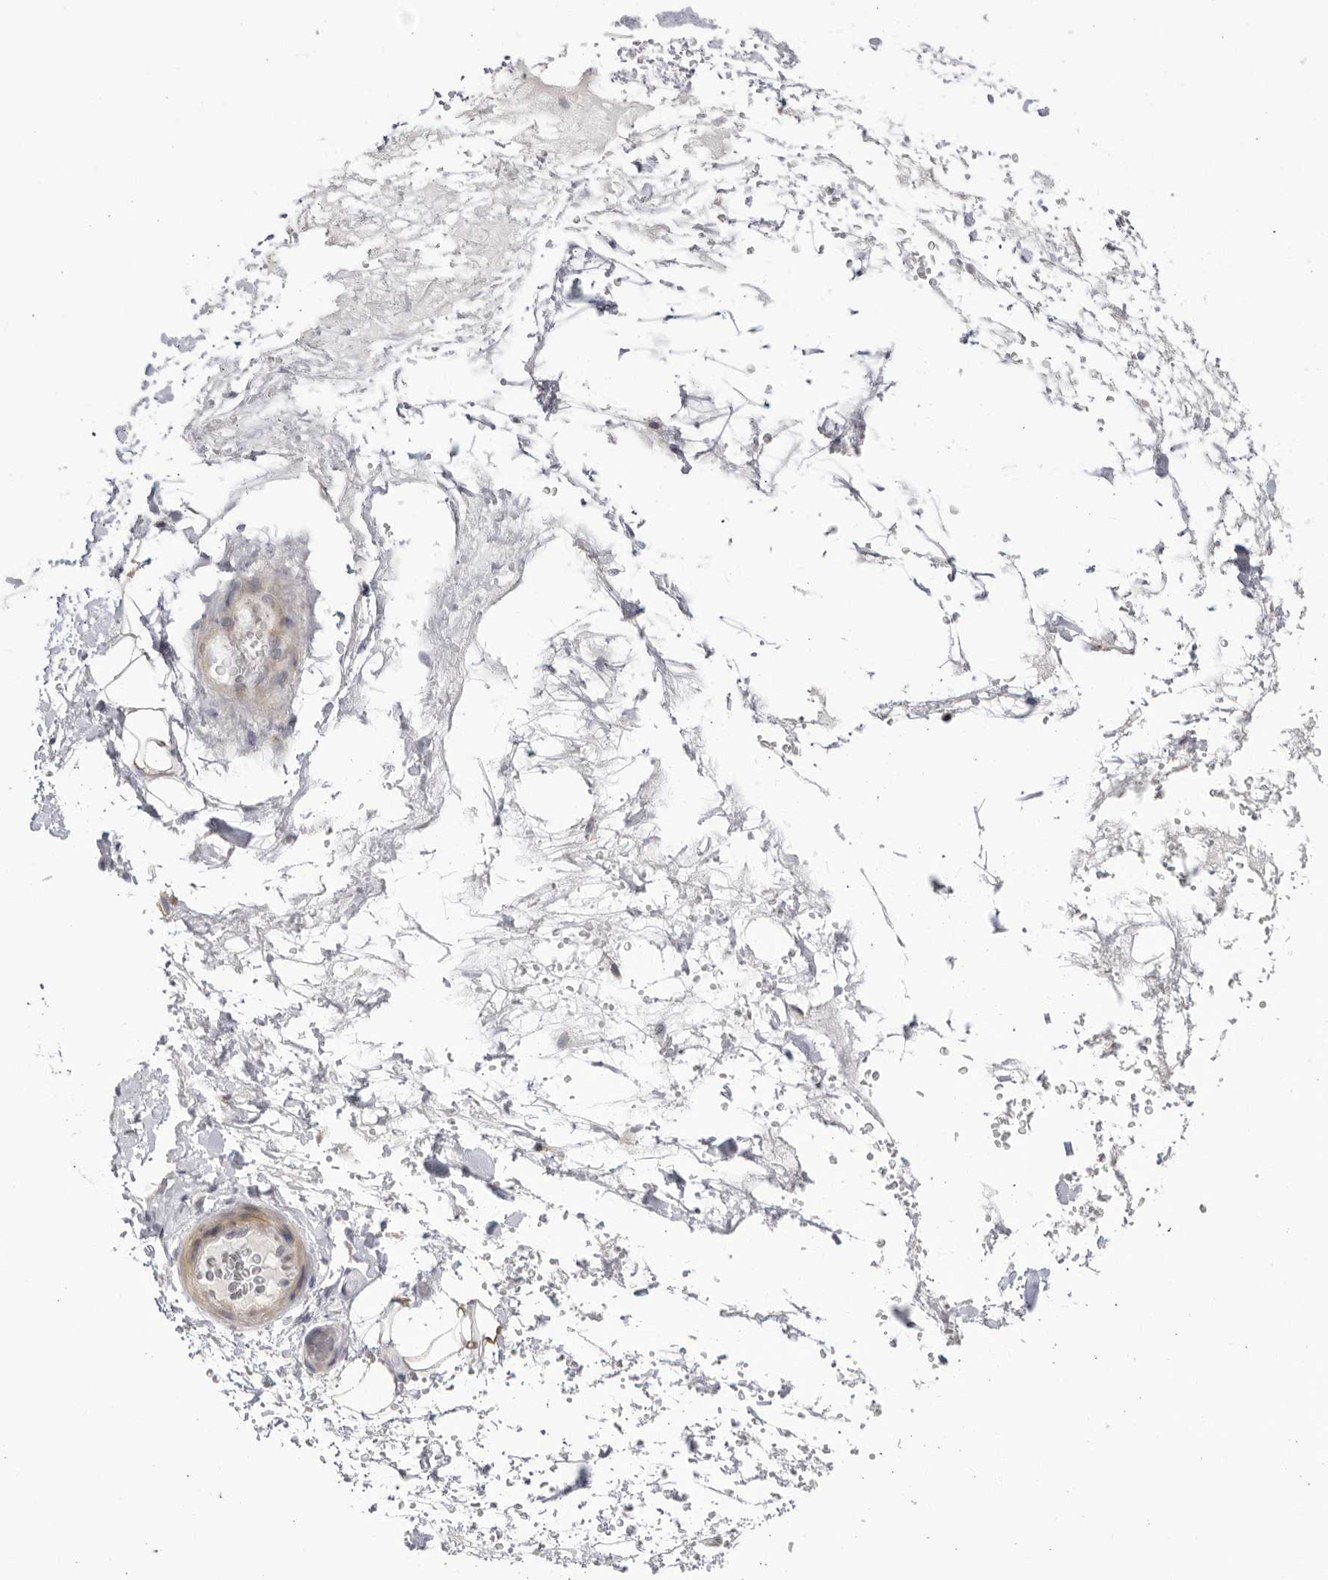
{"staining": {"intensity": "negative", "quantity": "none", "location": "none"}, "tissue": "adipose tissue", "cell_type": "Adipocytes", "image_type": "normal", "snomed": [{"axis": "morphology", "description": "Normal tissue, NOS"}, {"axis": "morphology", "description": "Adenocarcinoma, NOS"}, {"axis": "topography", "description": "Esophagus"}], "caption": "An immunohistochemistry (IHC) histopathology image of unremarkable adipose tissue is shown. There is no staining in adipocytes of adipose tissue.", "gene": "CNBD1", "patient": {"sex": "male", "age": 62}}